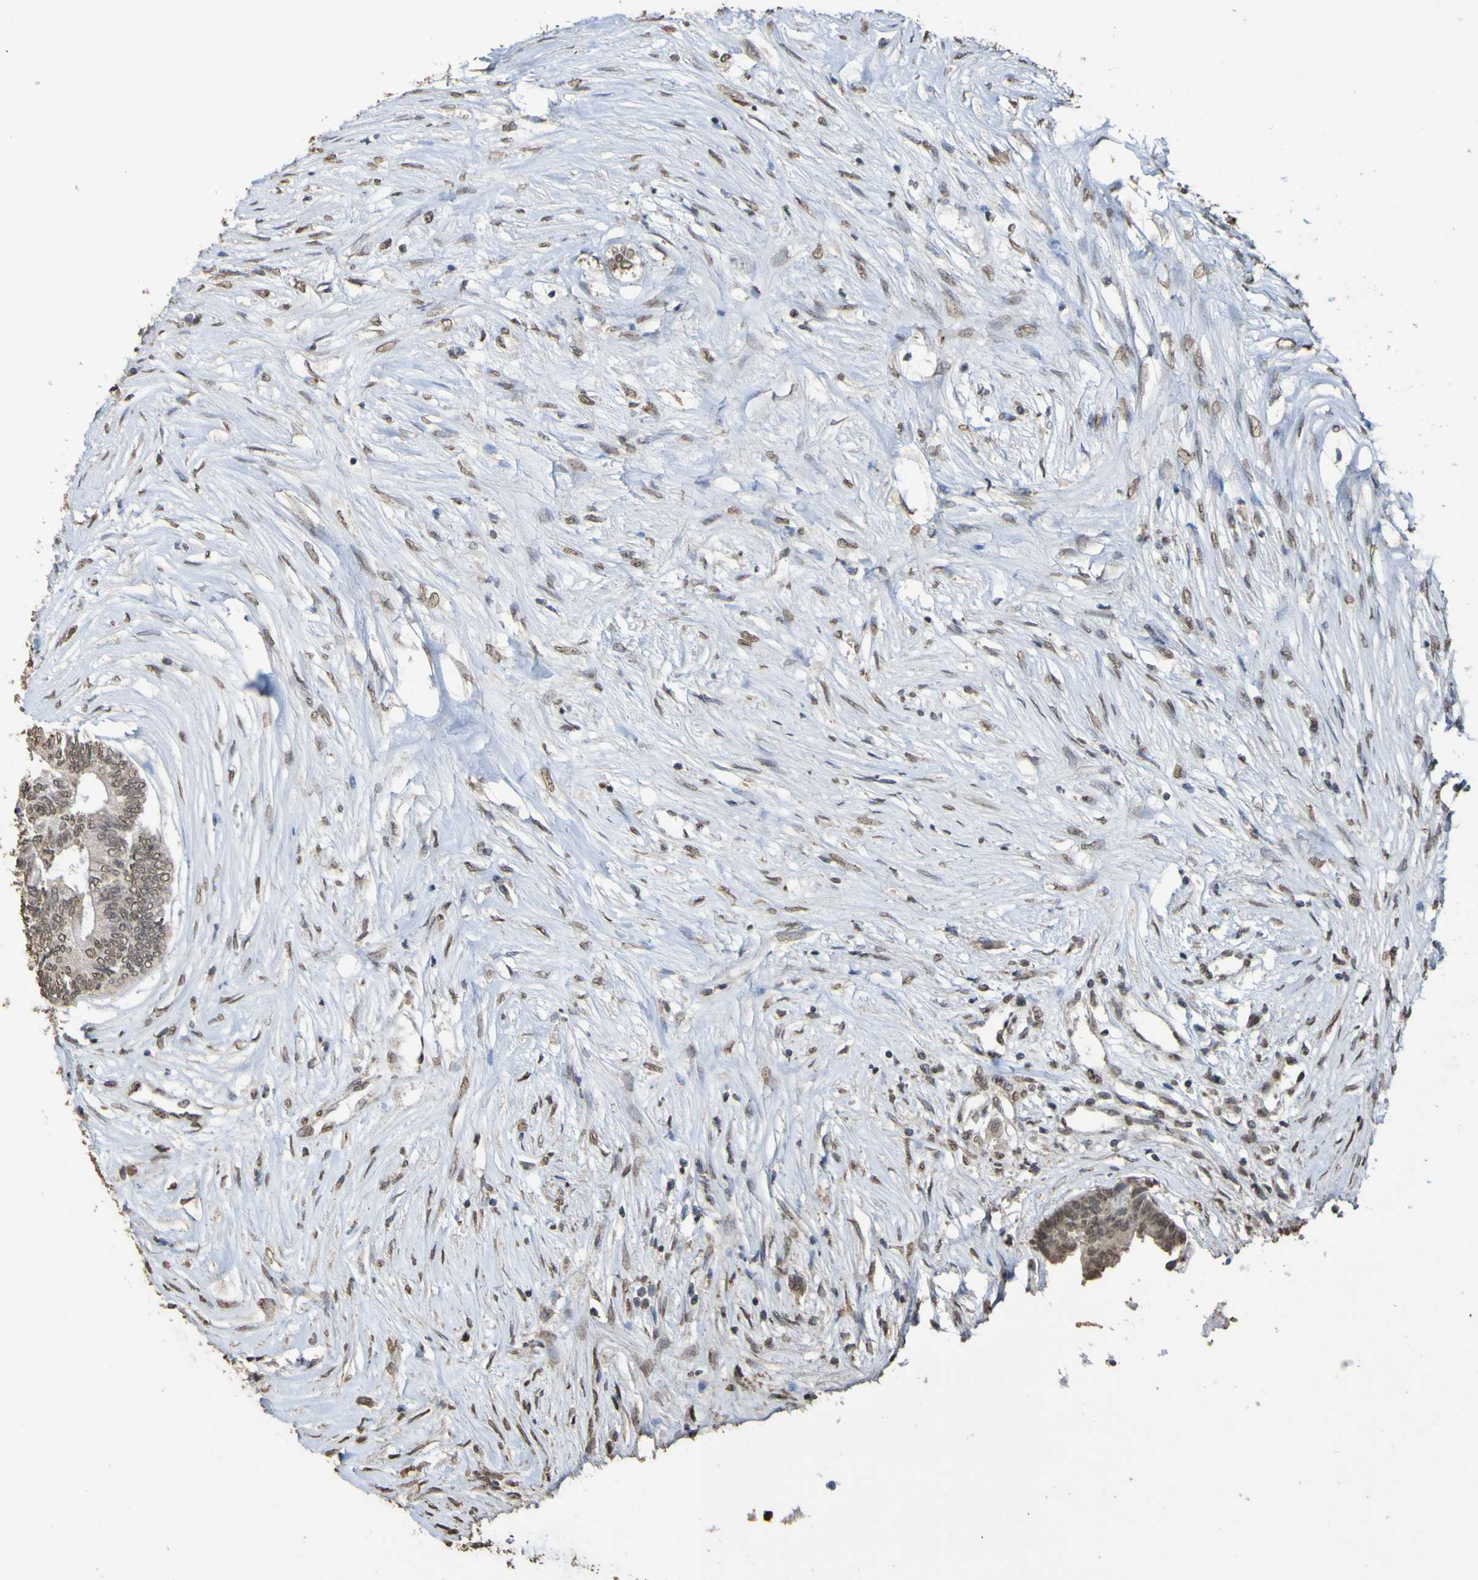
{"staining": {"intensity": "moderate", "quantity": ">75%", "location": "nuclear"}, "tissue": "colorectal cancer", "cell_type": "Tumor cells", "image_type": "cancer", "snomed": [{"axis": "morphology", "description": "Adenocarcinoma, NOS"}, {"axis": "topography", "description": "Rectum"}], "caption": "The immunohistochemical stain highlights moderate nuclear positivity in tumor cells of colorectal adenocarcinoma tissue.", "gene": "ALKBH2", "patient": {"sex": "male", "age": 63}}